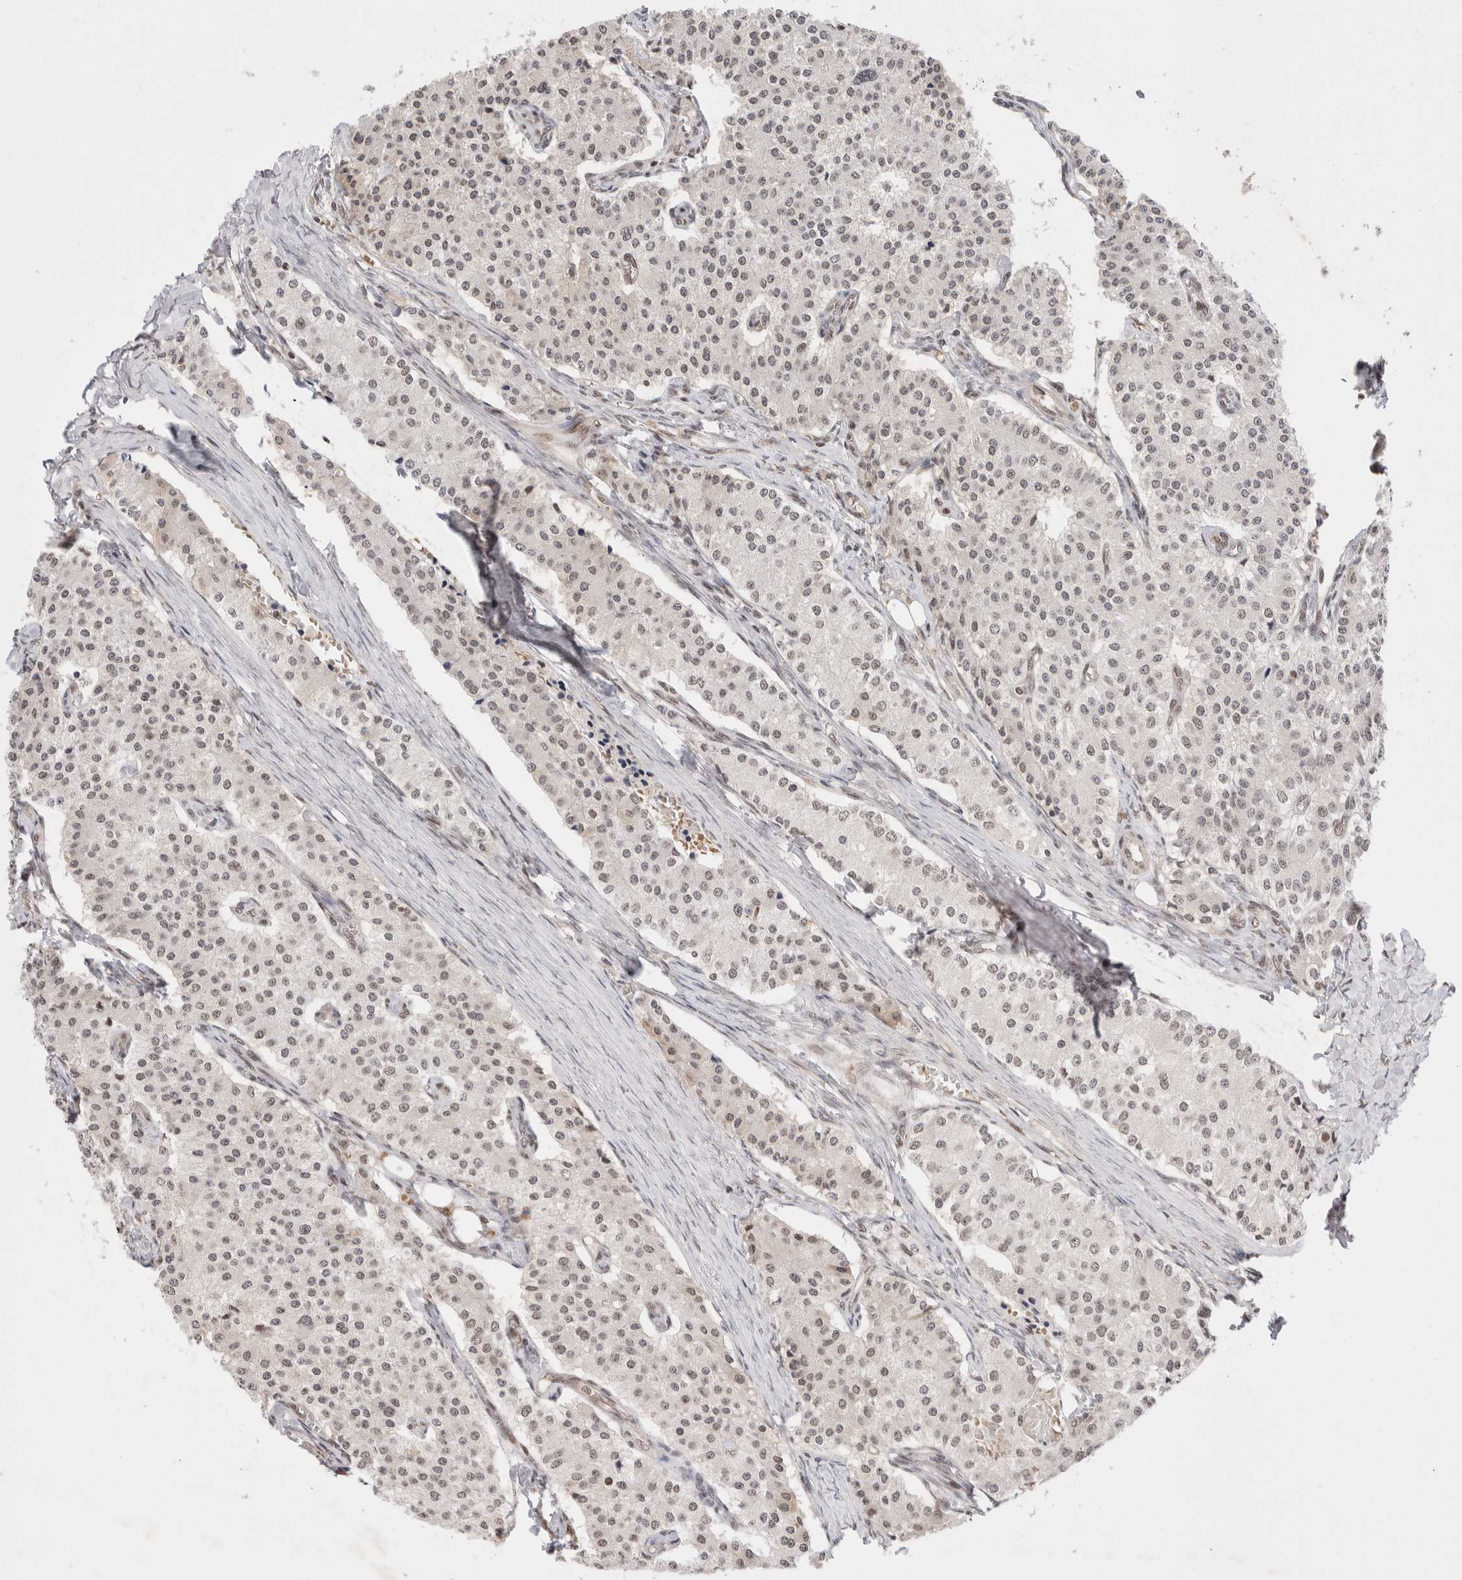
{"staining": {"intensity": "weak", "quantity": ">75%", "location": "nuclear"}, "tissue": "carcinoid", "cell_type": "Tumor cells", "image_type": "cancer", "snomed": [{"axis": "morphology", "description": "Carcinoid, malignant, NOS"}, {"axis": "topography", "description": "Colon"}], "caption": "An image showing weak nuclear expression in approximately >75% of tumor cells in carcinoid, as visualized by brown immunohistochemical staining.", "gene": "GATAD2A", "patient": {"sex": "female", "age": 52}}